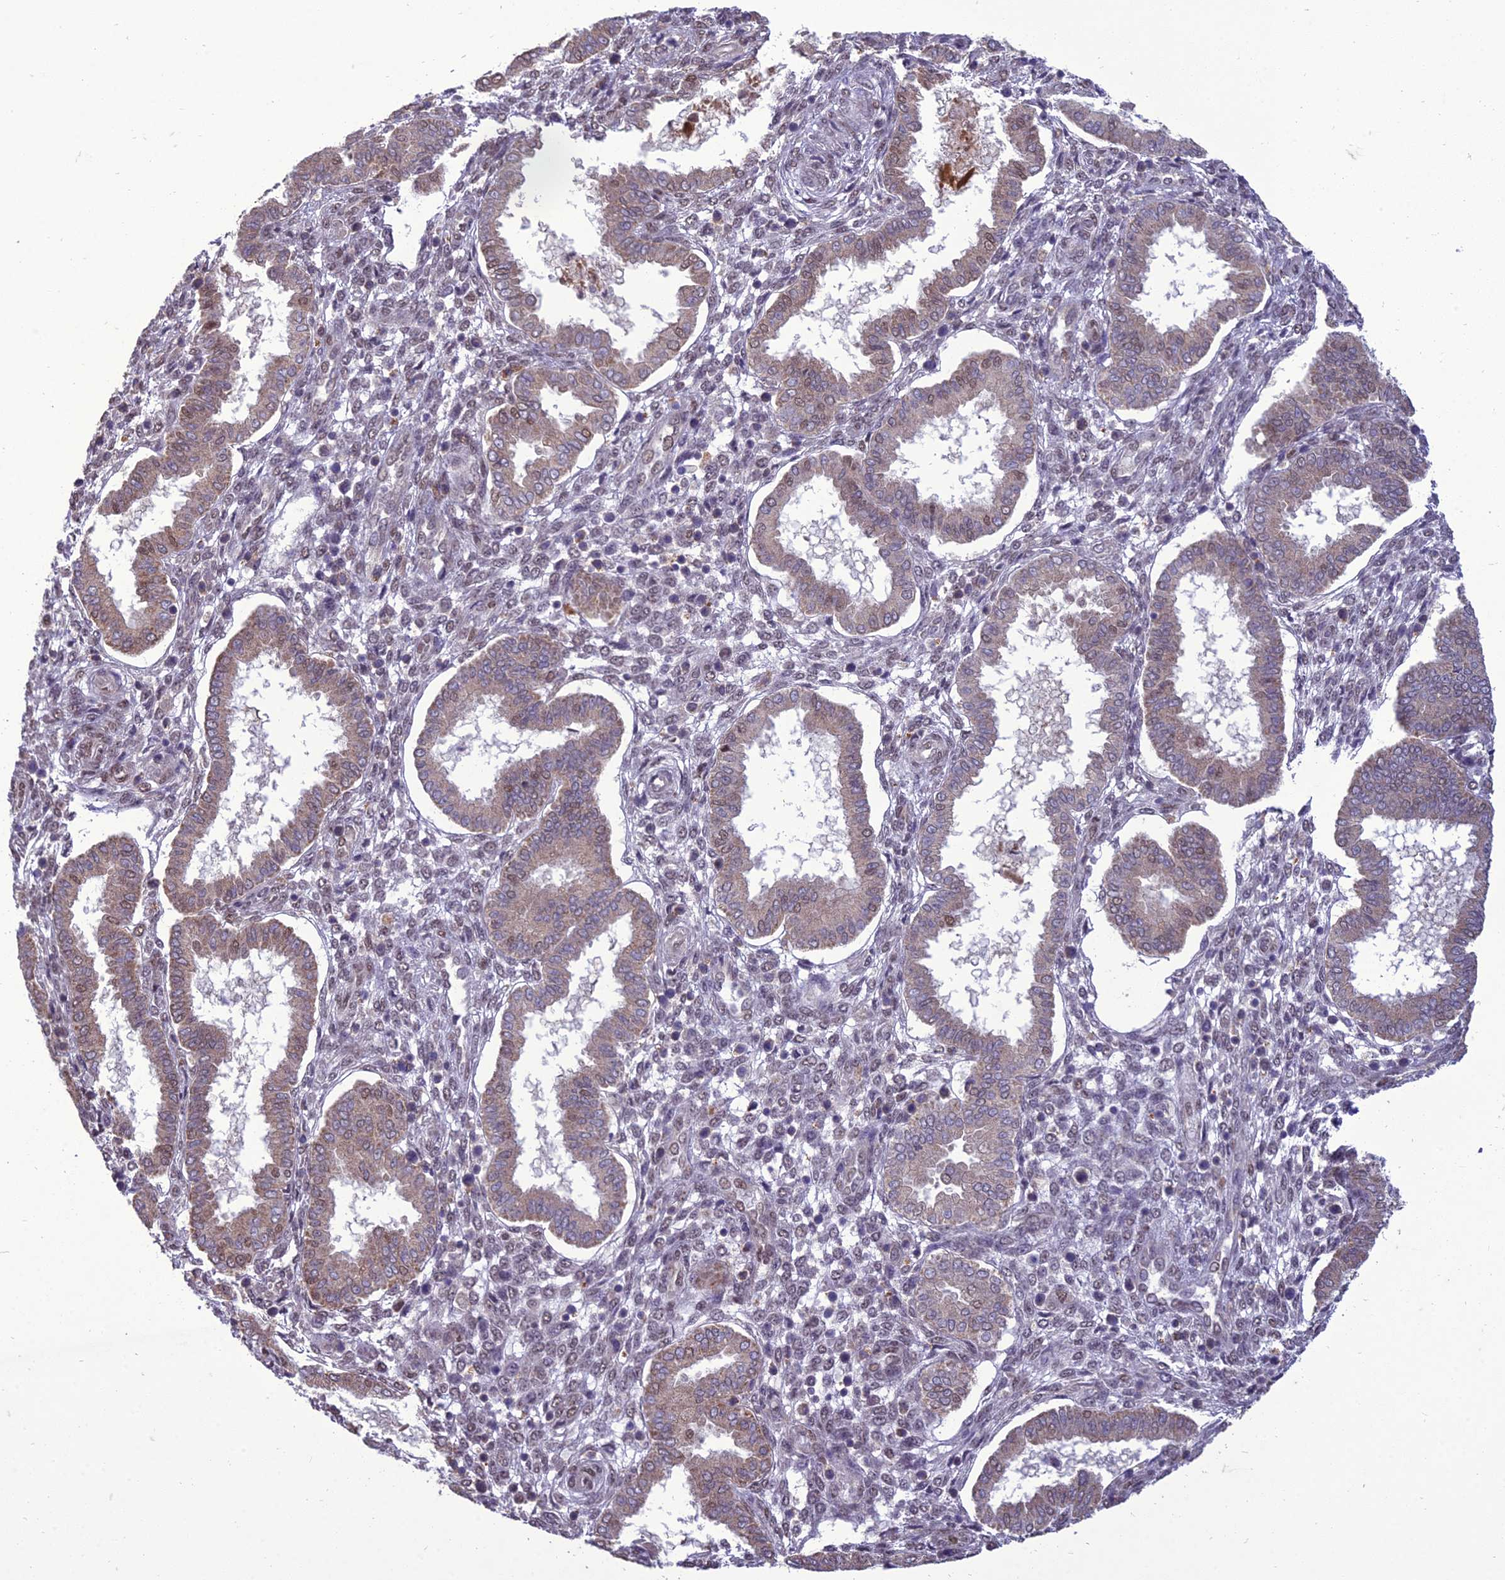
{"staining": {"intensity": "weak", "quantity": "25%-75%", "location": "nuclear"}, "tissue": "endometrium", "cell_type": "Cells in endometrial stroma", "image_type": "normal", "snomed": [{"axis": "morphology", "description": "Normal tissue, NOS"}, {"axis": "topography", "description": "Endometrium"}], "caption": "Unremarkable endometrium shows weak nuclear staining in about 25%-75% of cells in endometrial stroma, visualized by immunohistochemistry.", "gene": "RANBP3", "patient": {"sex": "female", "age": 24}}